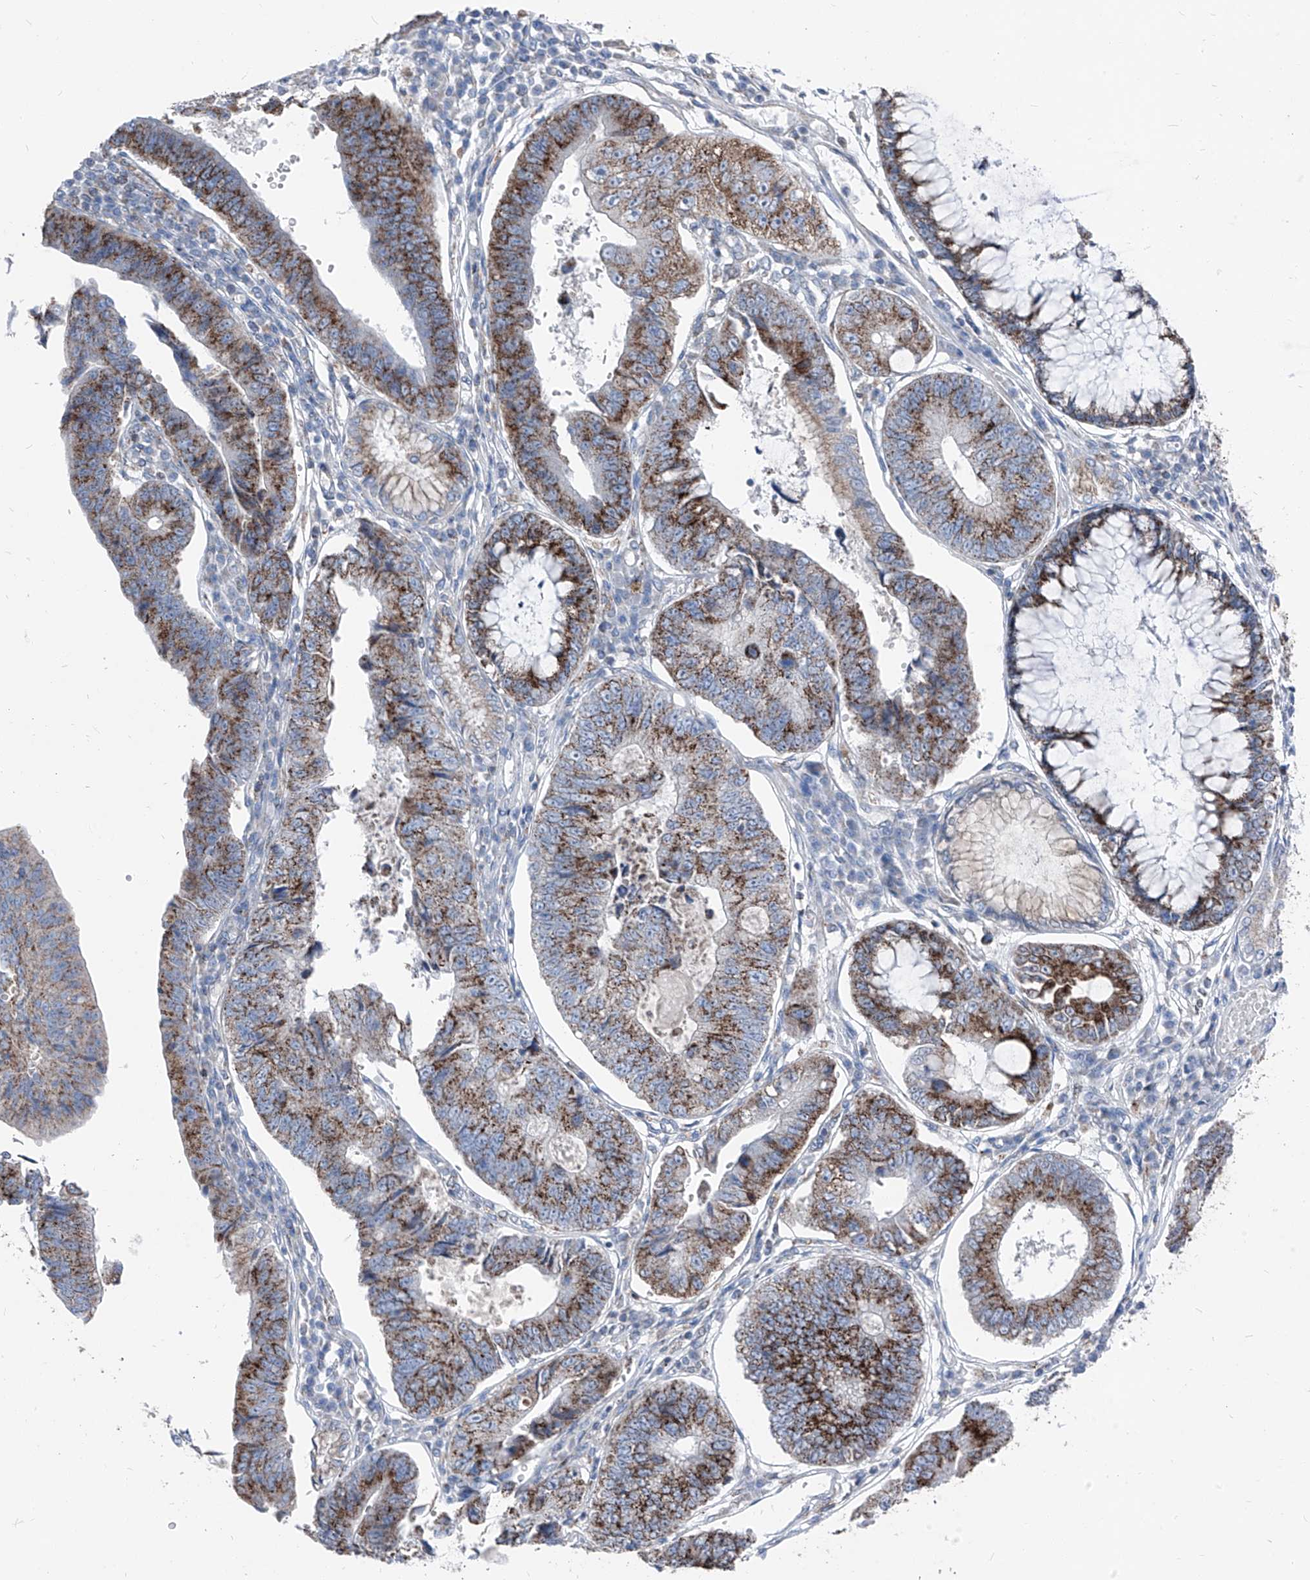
{"staining": {"intensity": "strong", "quantity": ">75%", "location": "cytoplasmic/membranous"}, "tissue": "stomach cancer", "cell_type": "Tumor cells", "image_type": "cancer", "snomed": [{"axis": "morphology", "description": "Adenocarcinoma, NOS"}, {"axis": "topography", "description": "Stomach"}], "caption": "Approximately >75% of tumor cells in human stomach cancer exhibit strong cytoplasmic/membranous protein positivity as visualized by brown immunohistochemical staining.", "gene": "AGPS", "patient": {"sex": "male", "age": 59}}